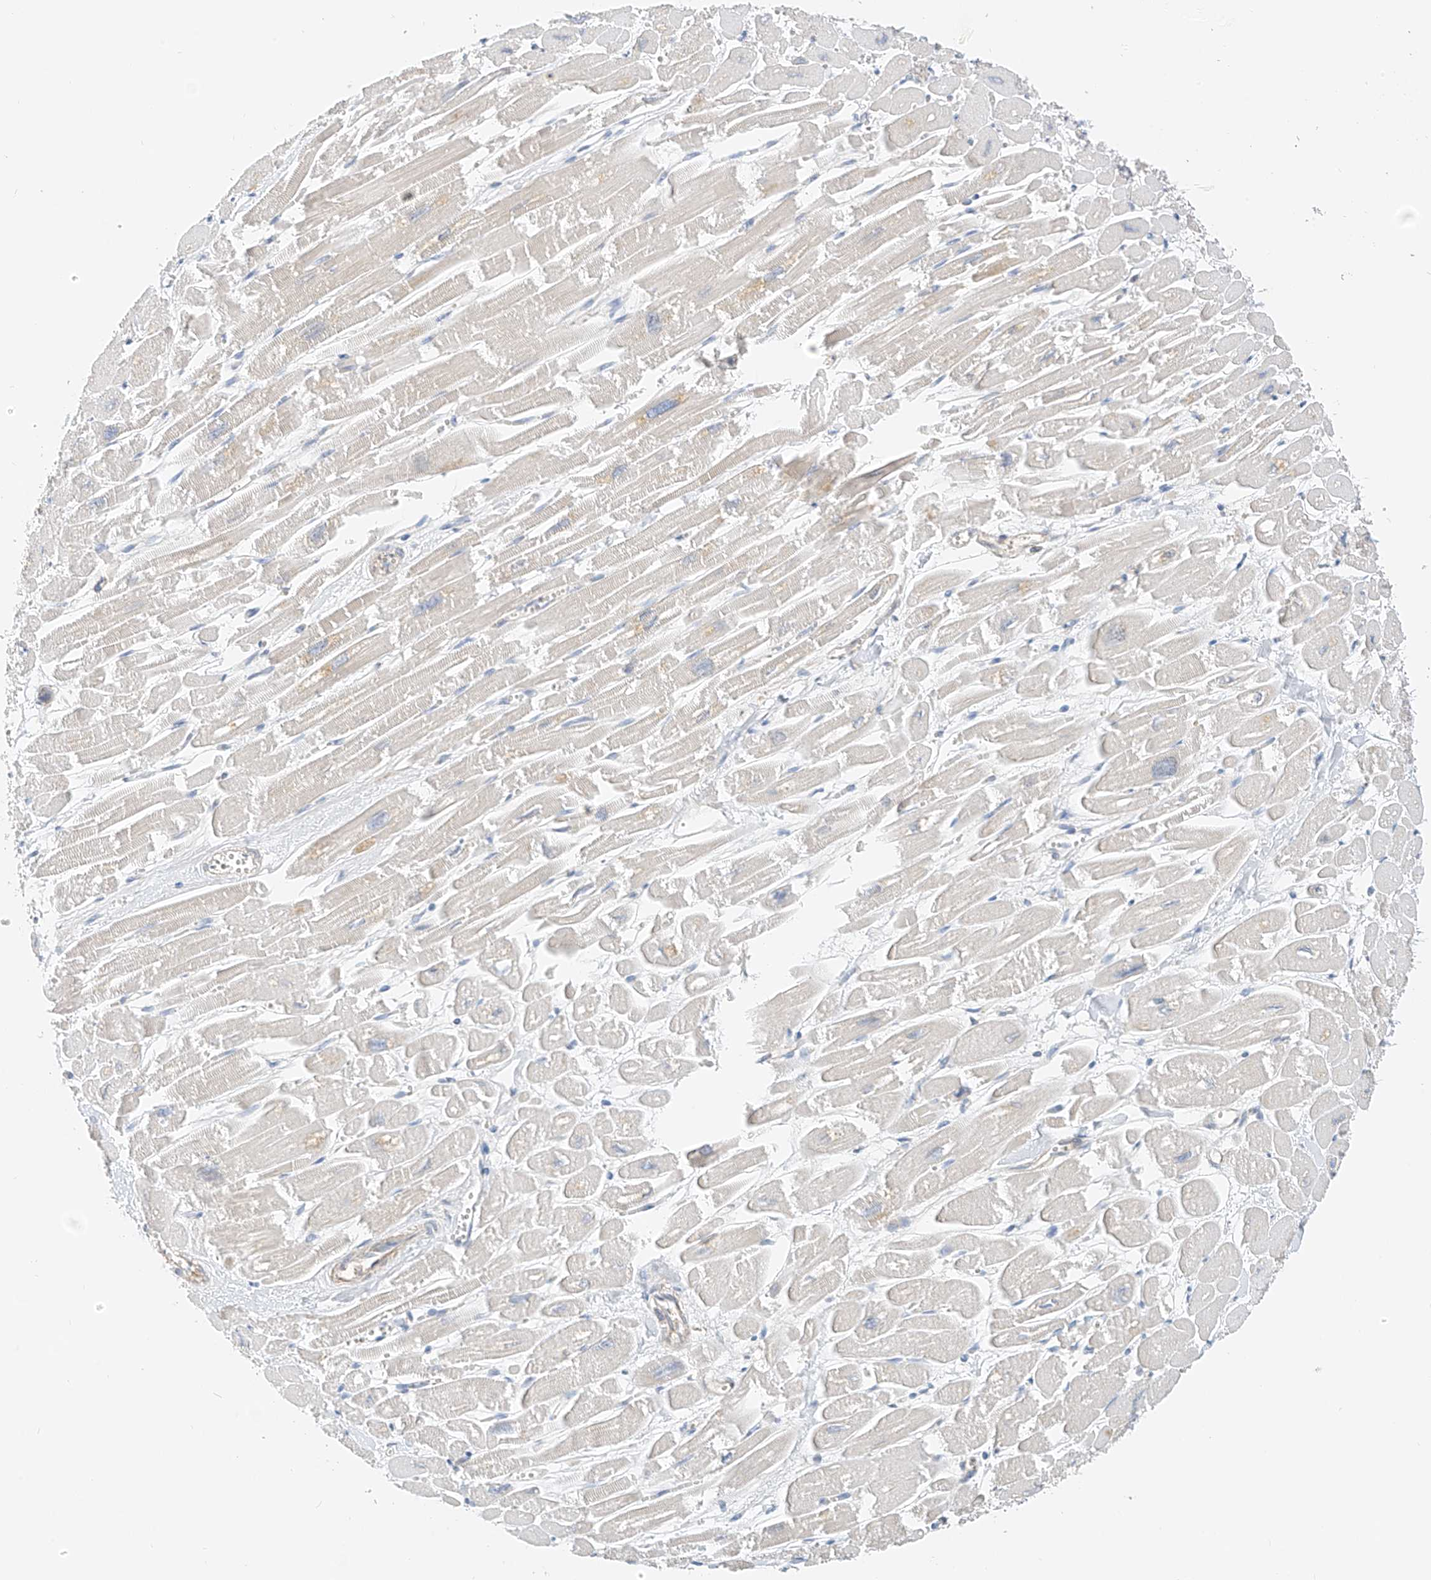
{"staining": {"intensity": "moderate", "quantity": "<25%", "location": "cytoplasmic/membranous"}, "tissue": "heart muscle", "cell_type": "Cardiomyocytes", "image_type": "normal", "snomed": [{"axis": "morphology", "description": "Normal tissue, NOS"}, {"axis": "topography", "description": "Heart"}], "caption": "Cardiomyocytes exhibit low levels of moderate cytoplasmic/membranous staining in about <25% of cells in benign human heart muscle. The protein of interest is stained brown, and the nuclei are stained in blue (DAB (3,3'-diaminobenzidine) IHC with brightfield microscopy, high magnification).", "gene": "PPA2", "patient": {"sex": "male", "age": 54}}